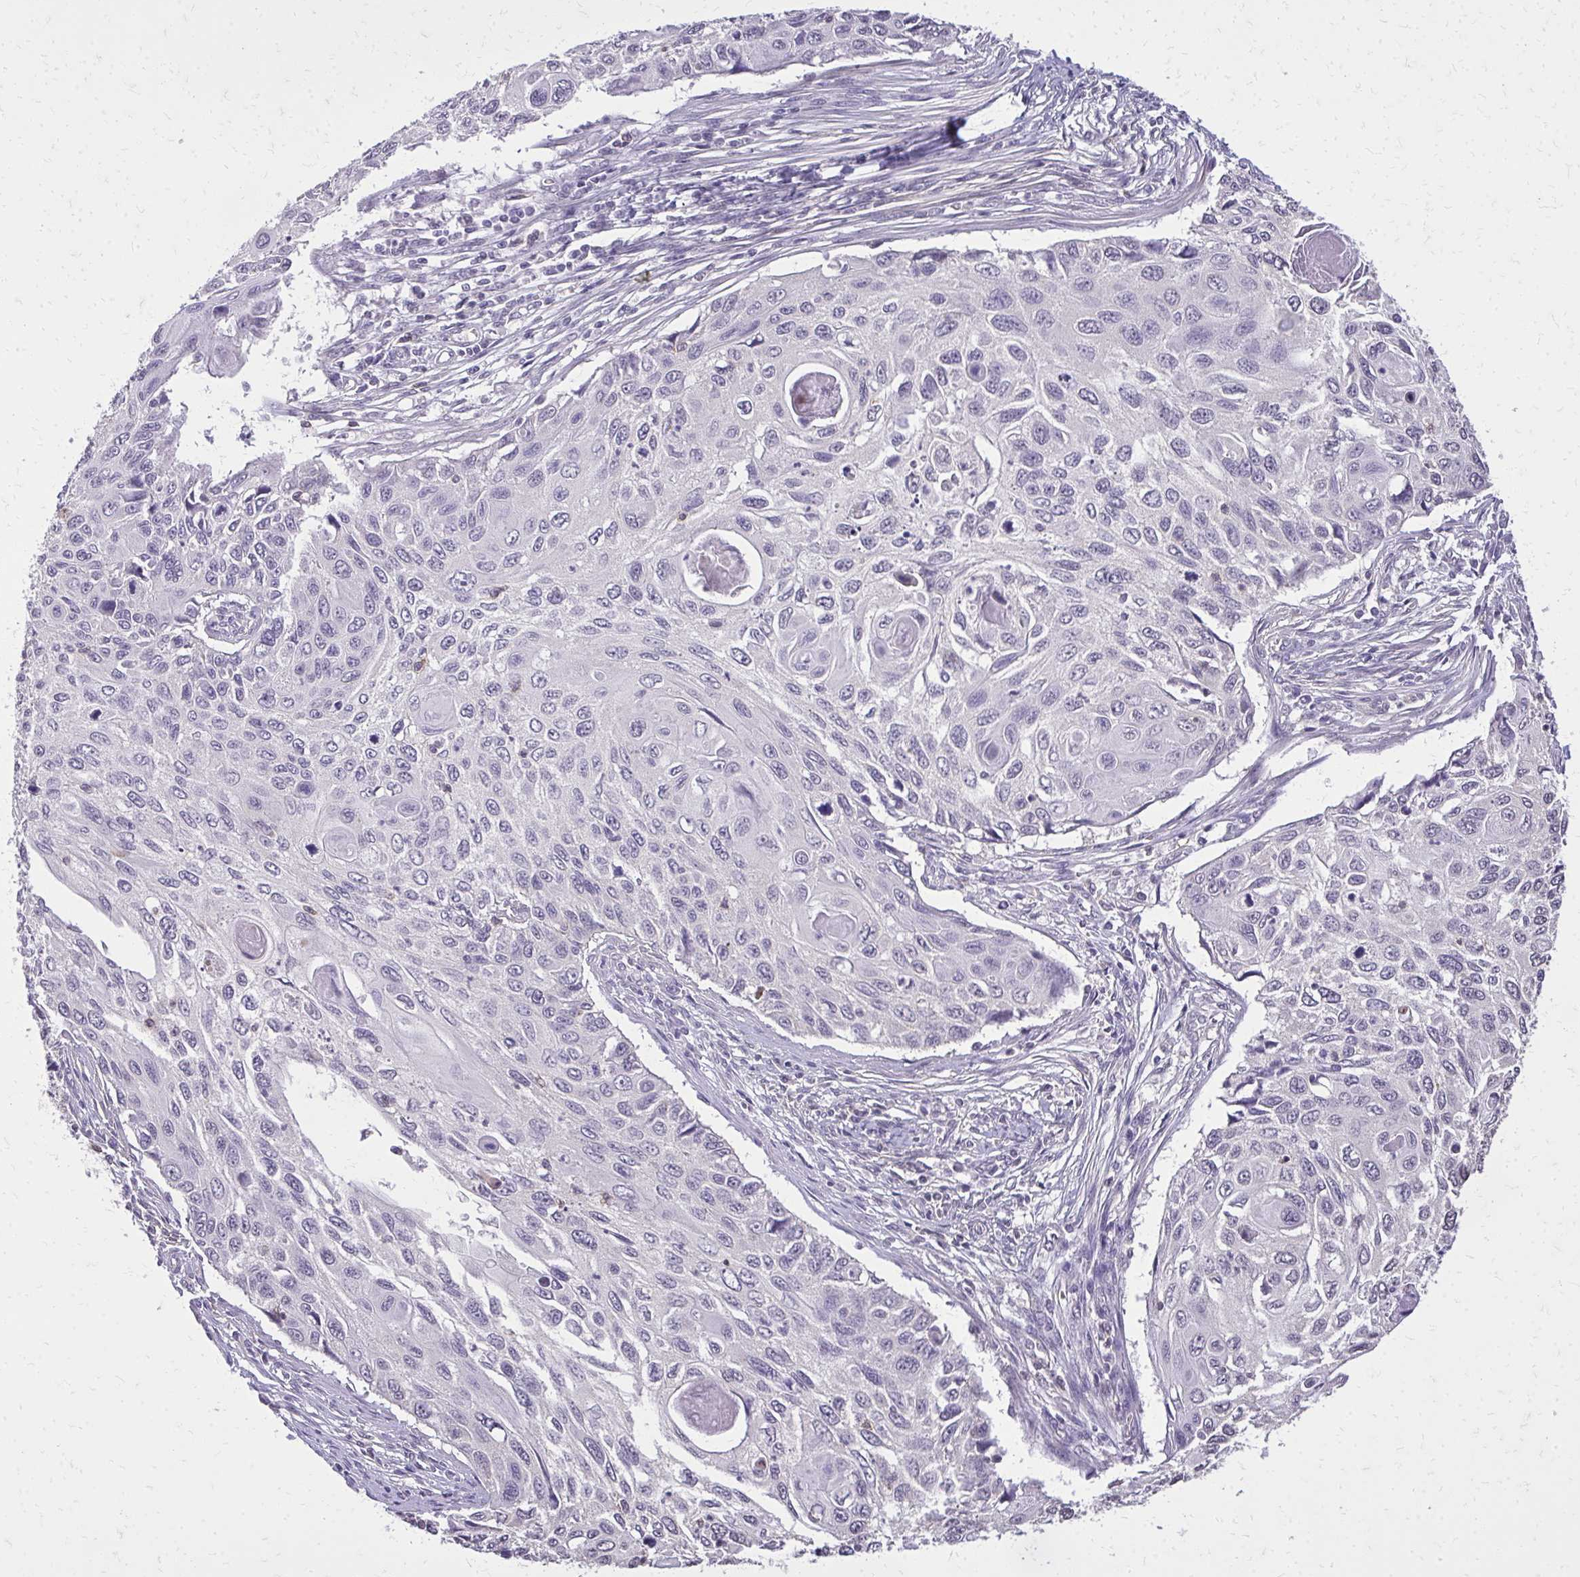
{"staining": {"intensity": "negative", "quantity": "none", "location": "none"}, "tissue": "cervical cancer", "cell_type": "Tumor cells", "image_type": "cancer", "snomed": [{"axis": "morphology", "description": "Squamous cell carcinoma, NOS"}, {"axis": "topography", "description": "Cervix"}], "caption": "A high-resolution histopathology image shows immunohistochemistry (IHC) staining of squamous cell carcinoma (cervical), which shows no significant positivity in tumor cells. Brightfield microscopy of IHC stained with DAB (3,3'-diaminobenzidine) (brown) and hematoxylin (blue), captured at high magnification.", "gene": "AKAP5", "patient": {"sex": "female", "age": 70}}